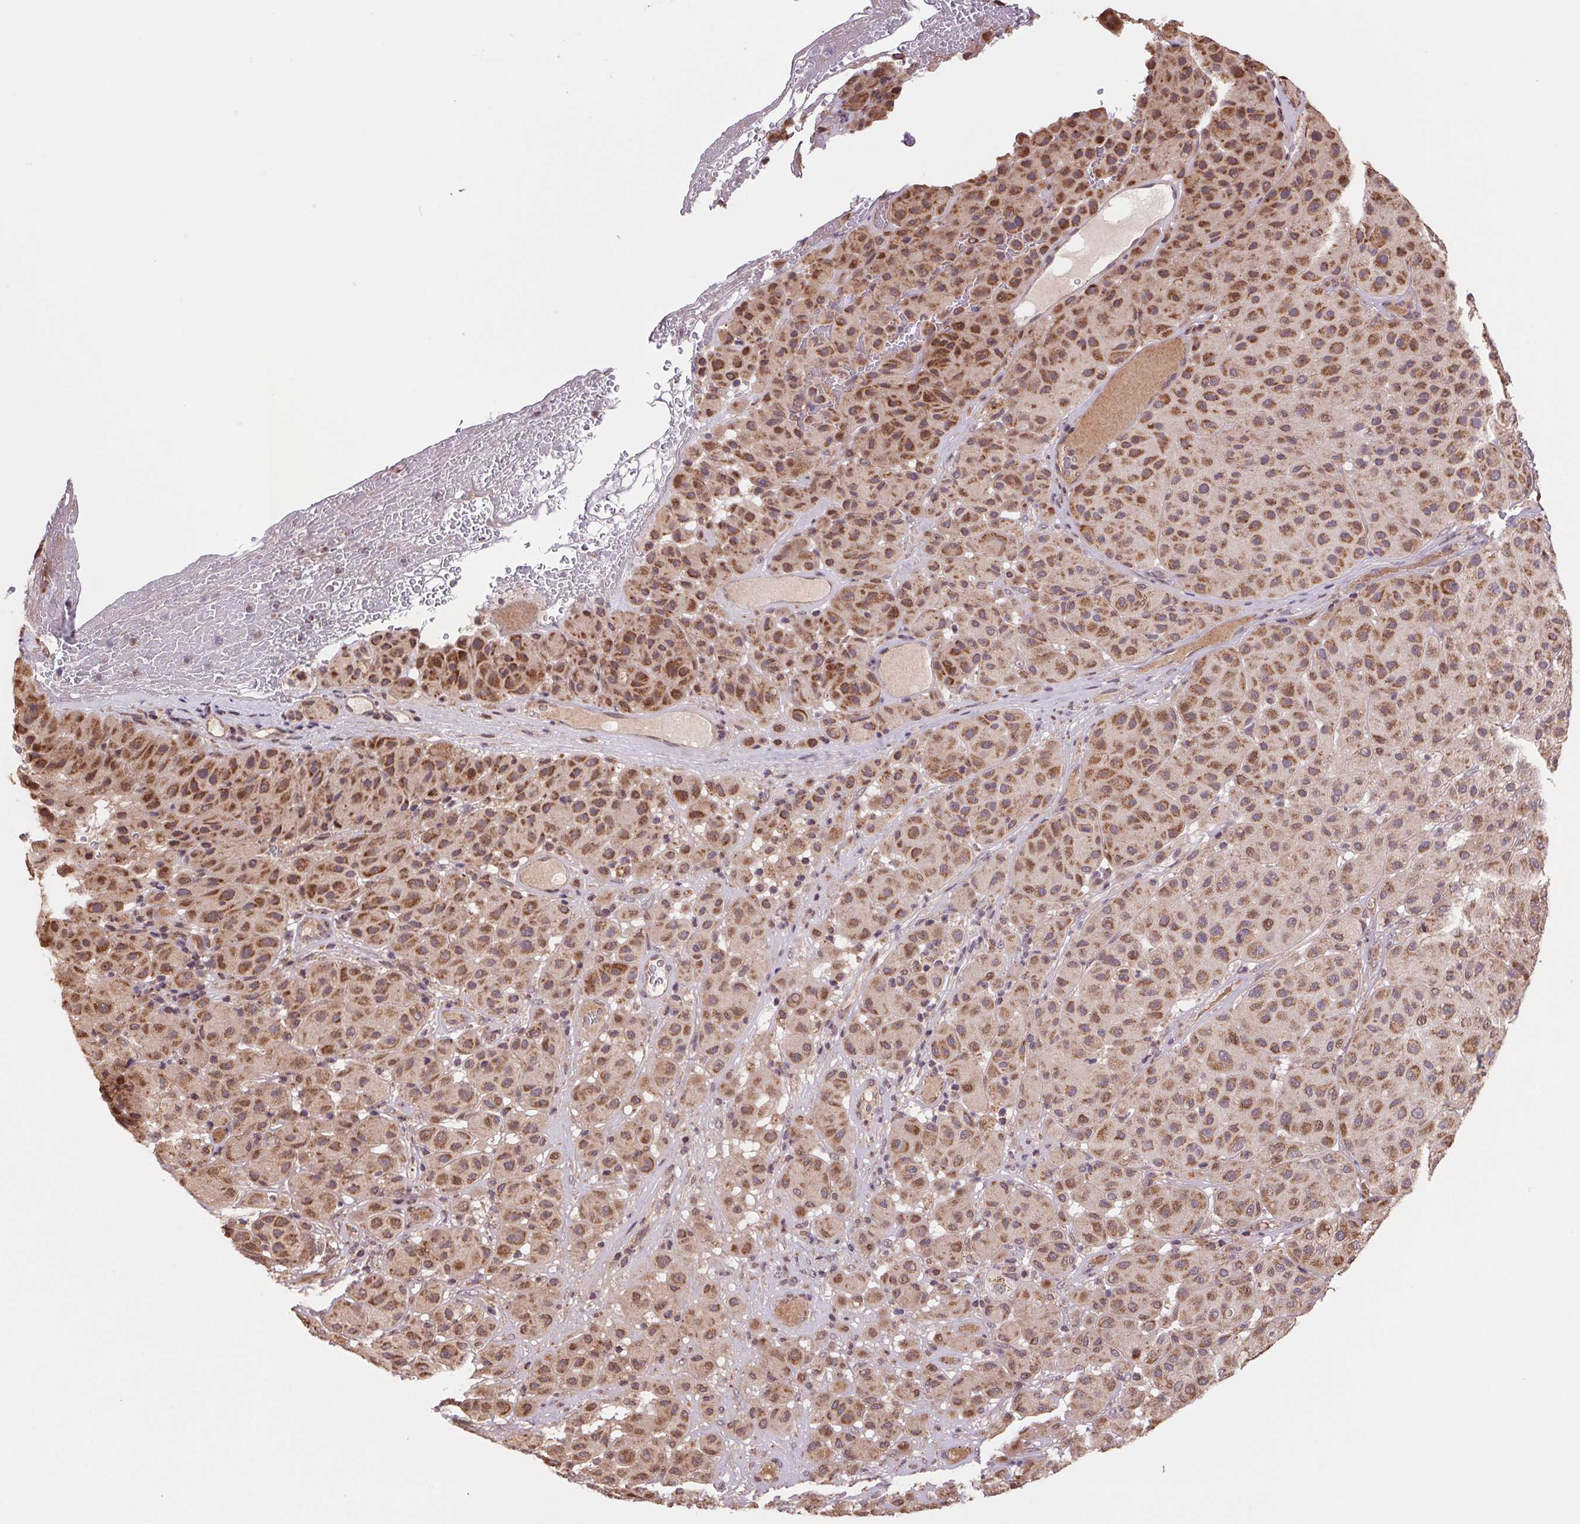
{"staining": {"intensity": "moderate", "quantity": ">75%", "location": "cytoplasmic/membranous,nuclear"}, "tissue": "melanoma", "cell_type": "Tumor cells", "image_type": "cancer", "snomed": [{"axis": "morphology", "description": "Malignant melanoma, Metastatic site"}, {"axis": "topography", "description": "Smooth muscle"}], "caption": "Malignant melanoma (metastatic site) stained with DAB immunohistochemistry shows medium levels of moderate cytoplasmic/membranous and nuclear staining in approximately >75% of tumor cells. The protein of interest is stained brown, and the nuclei are stained in blue (DAB (3,3'-diaminobenzidine) IHC with brightfield microscopy, high magnification).", "gene": "PDHA1", "patient": {"sex": "male", "age": 41}}